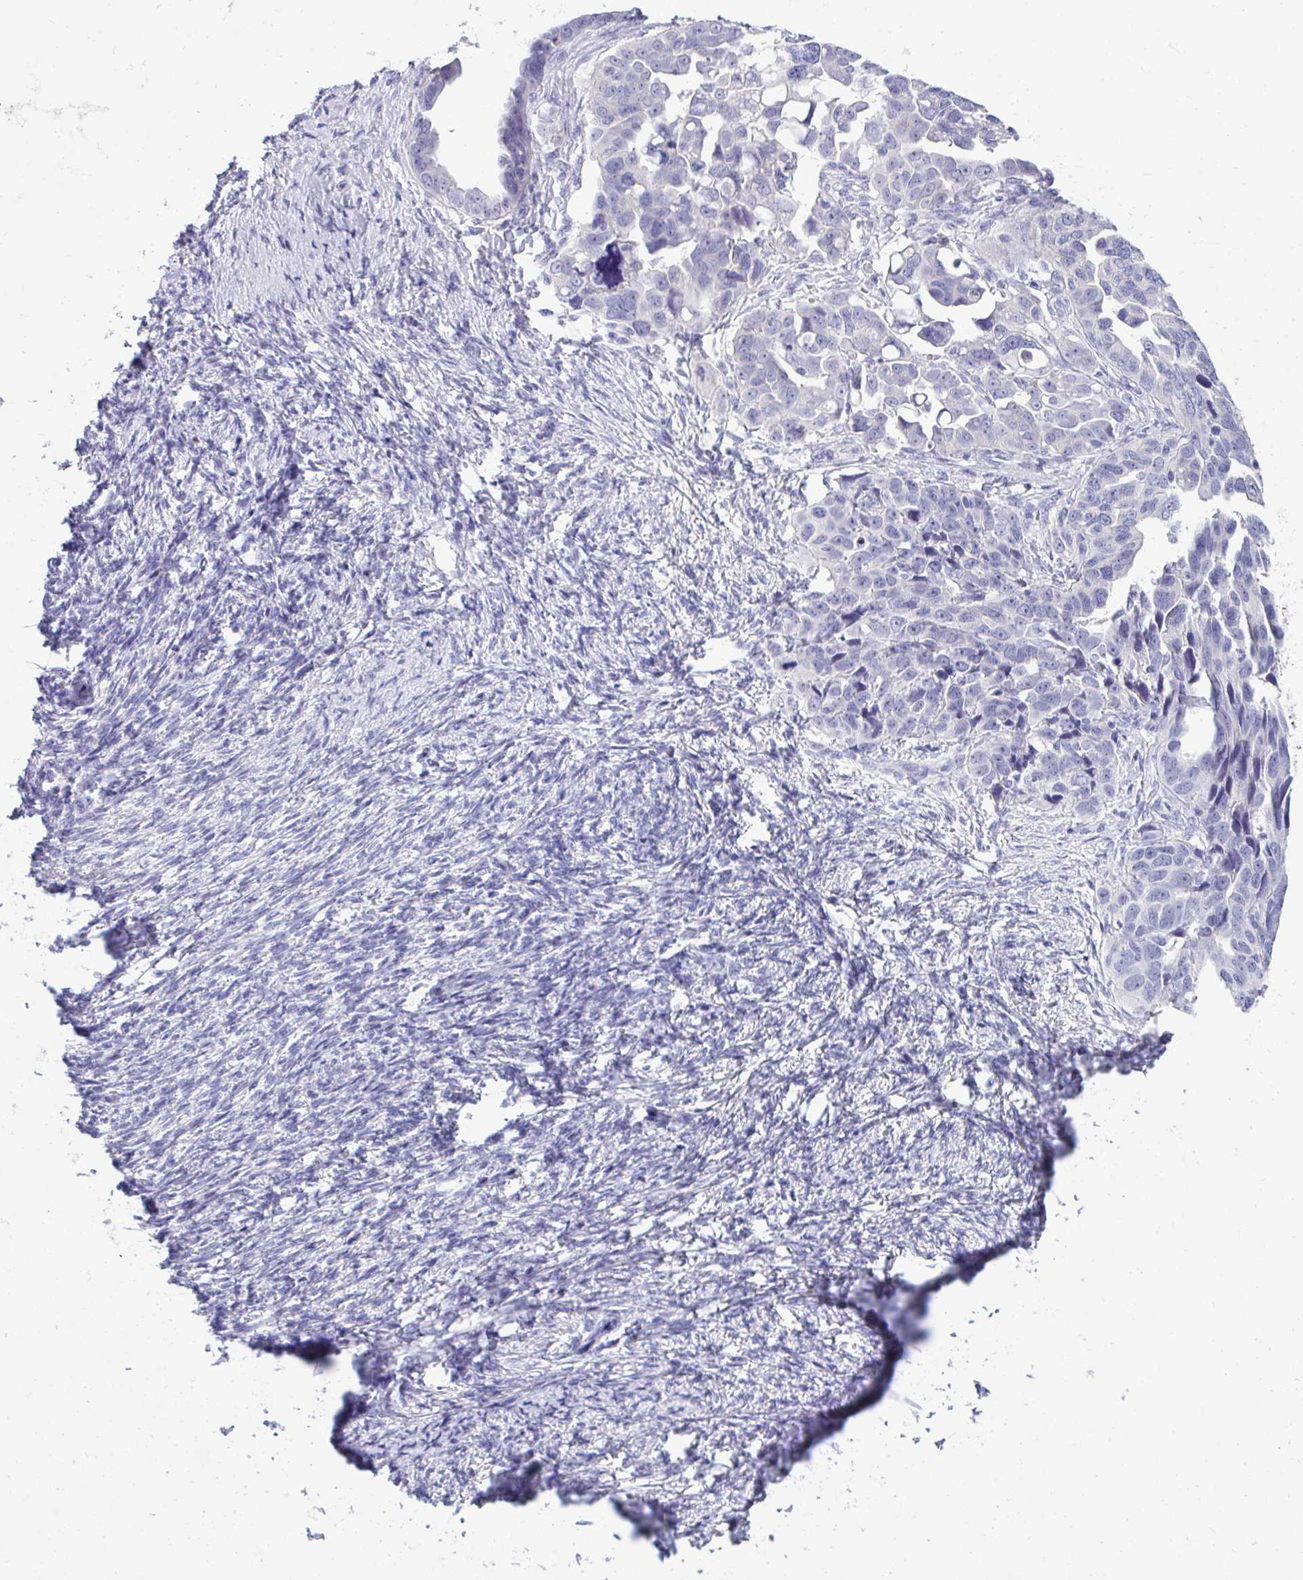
{"staining": {"intensity": "negative", "quantity": "none", "location": "none"}, "tissue": "ovarian cancer", "cell_type": "Tumor cells", "image_type": "cancer", "snomed": [{"axis": "morphology", "description": "Cystadenocarcinoma, serous, NOS"}, {"axis": "topography", "description": "Ovary"}], "caption": "Immunohistochemistry histopathology image of human ovarian cancer stained for a protein (brown), which displays no positivity in tumor cells.", "gene": "TMCO5A", "patient": {"sex": "female", "age": 59}}